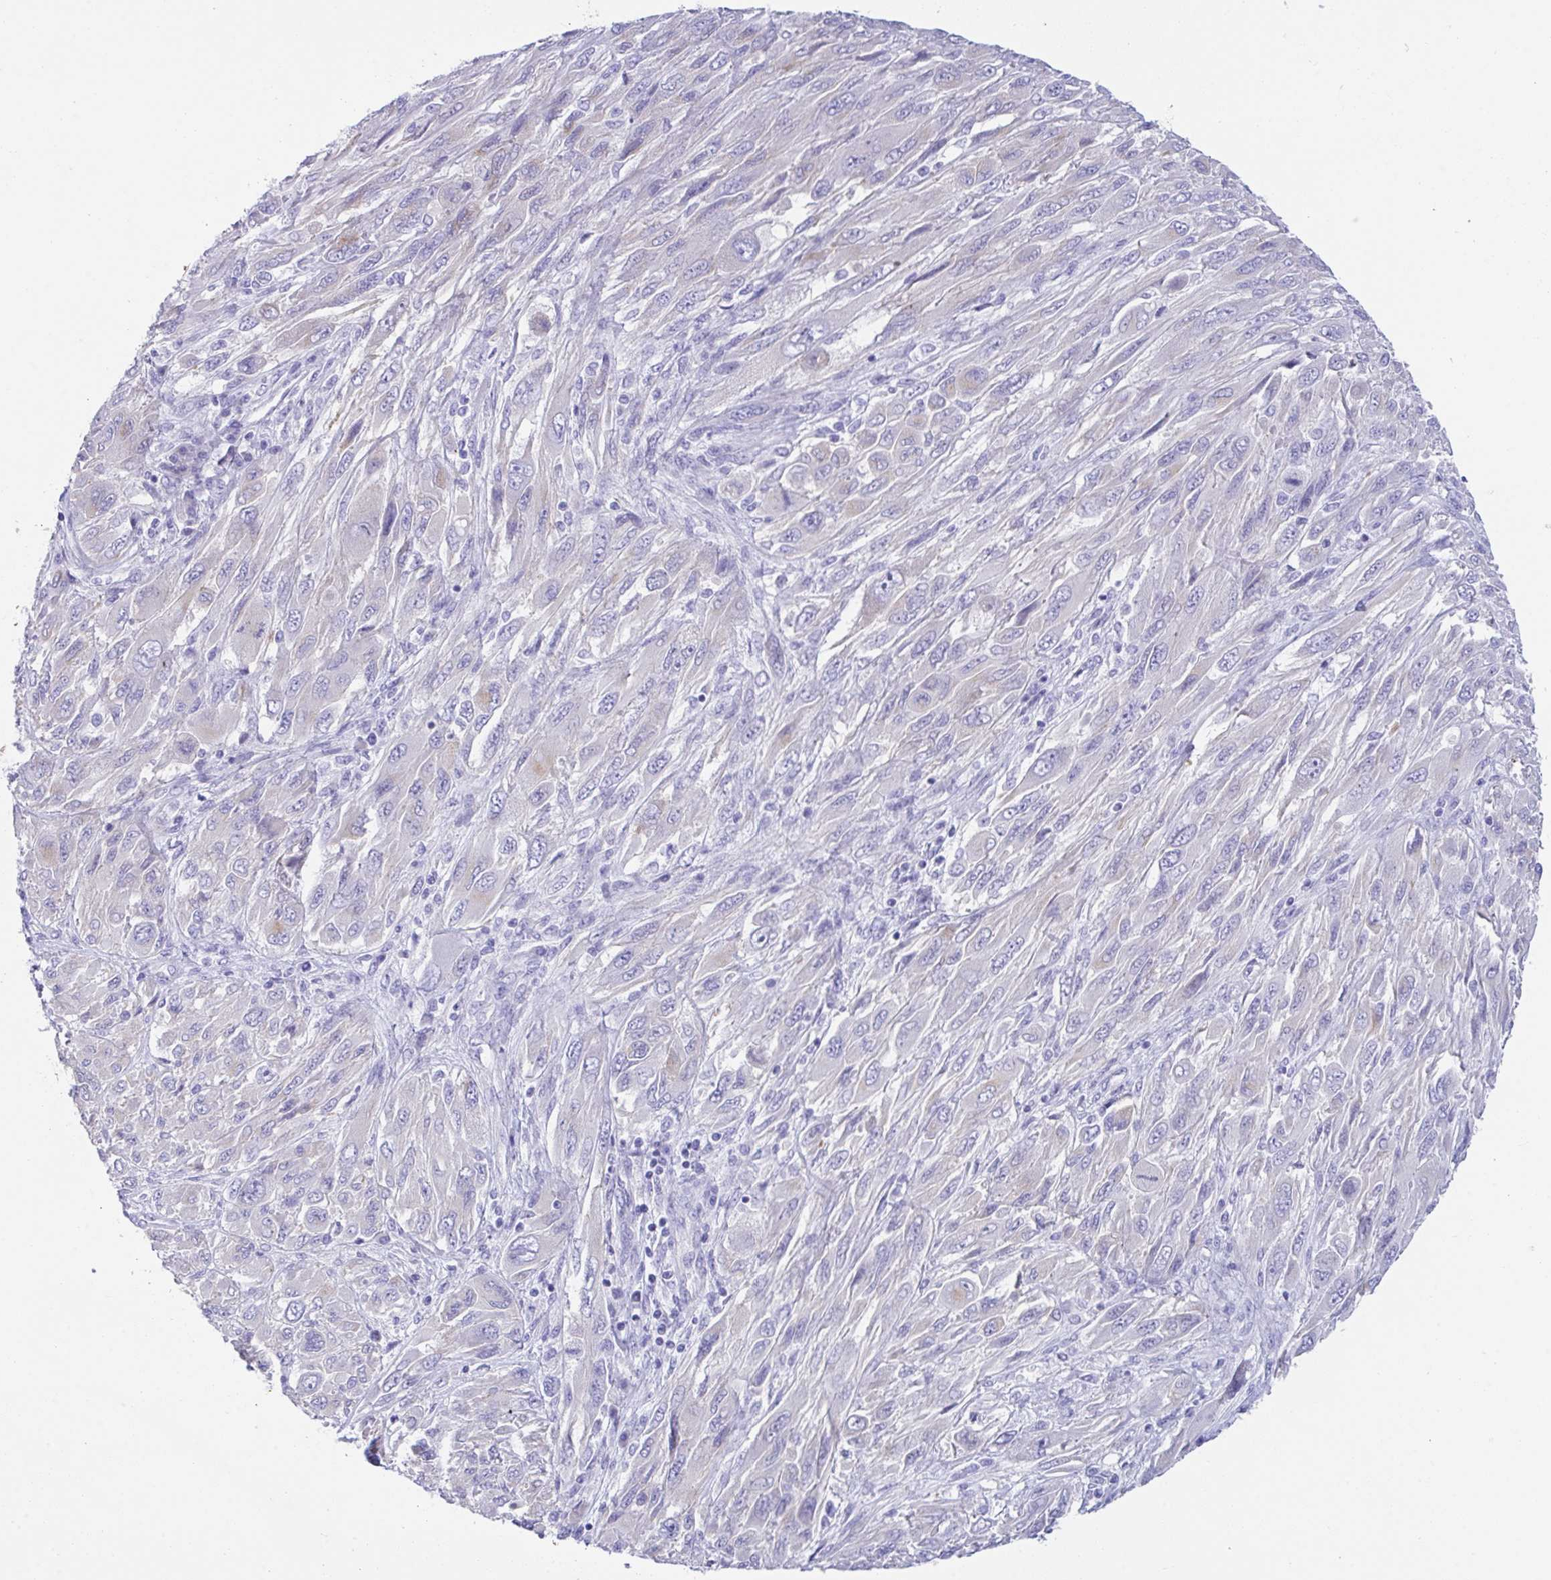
{"staining": {"intensity": "negative", "quantity": "none", "location": "none"}, "tissue": "melanoma", "cell_type": "Tumor cells", "image_type": "cancer", "snomed": [{"axis": "morphology", "description": "Malignant melanoma, NOS"}, {"axis": "topography", "description": "Skin"}], "caption": "DAB (3,3'-diaminobenzidine) immunohistochemical staining of human melanoma demonstrates no significant expression in tumor cells. The staining is performed using DAB (3,3'-diaminobenzidine) brown chromogen with nuclei counter-stained in using hematoxylin.", "gene": "TMEM106B", "patient": {"sex": "female", "age": 91}}